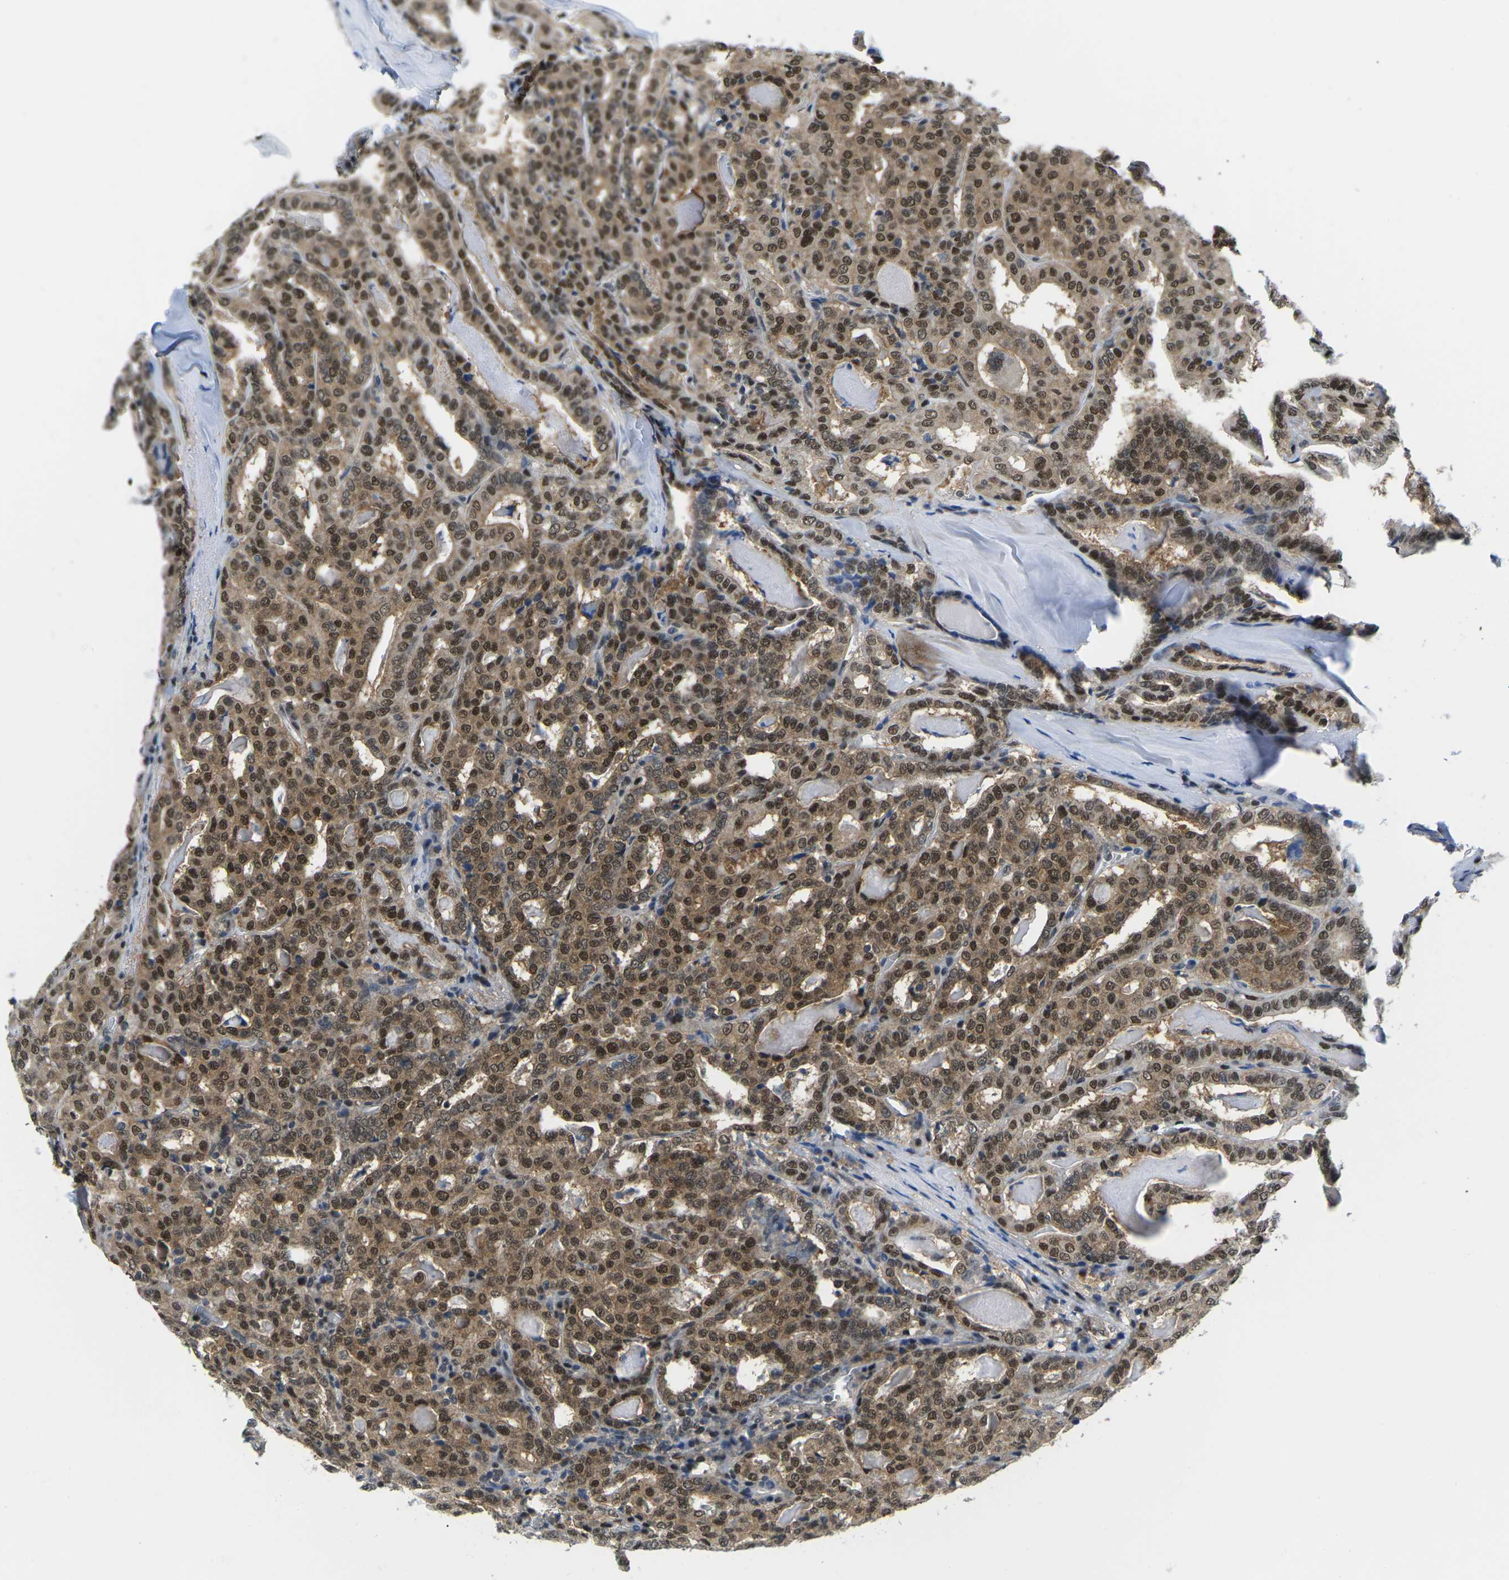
{"staining": {"intensity": "moderate", "quantity": ">75%", "location": "cytoplasmic/membranous,nuclear"}, "tissue": "thyroid cancer", "cell_type": "Tumor cells", "image_type": "cancer", "snomed": [{"axis": "morphology", "description": "Papillary adenocarcinoma, NOS"}, {"axis": "topography", "description": "Thyroid gland"}], "caption": "Immunohistochemistry (IHC) of thyroid papillary adenocarcinoma exhibits medium levels of moderate cytoplasmic/membranous and nuclear staining in about >75% of tumor cells.", "gene": "UBA7", "patient": {"sex": "female", "age": 42}}